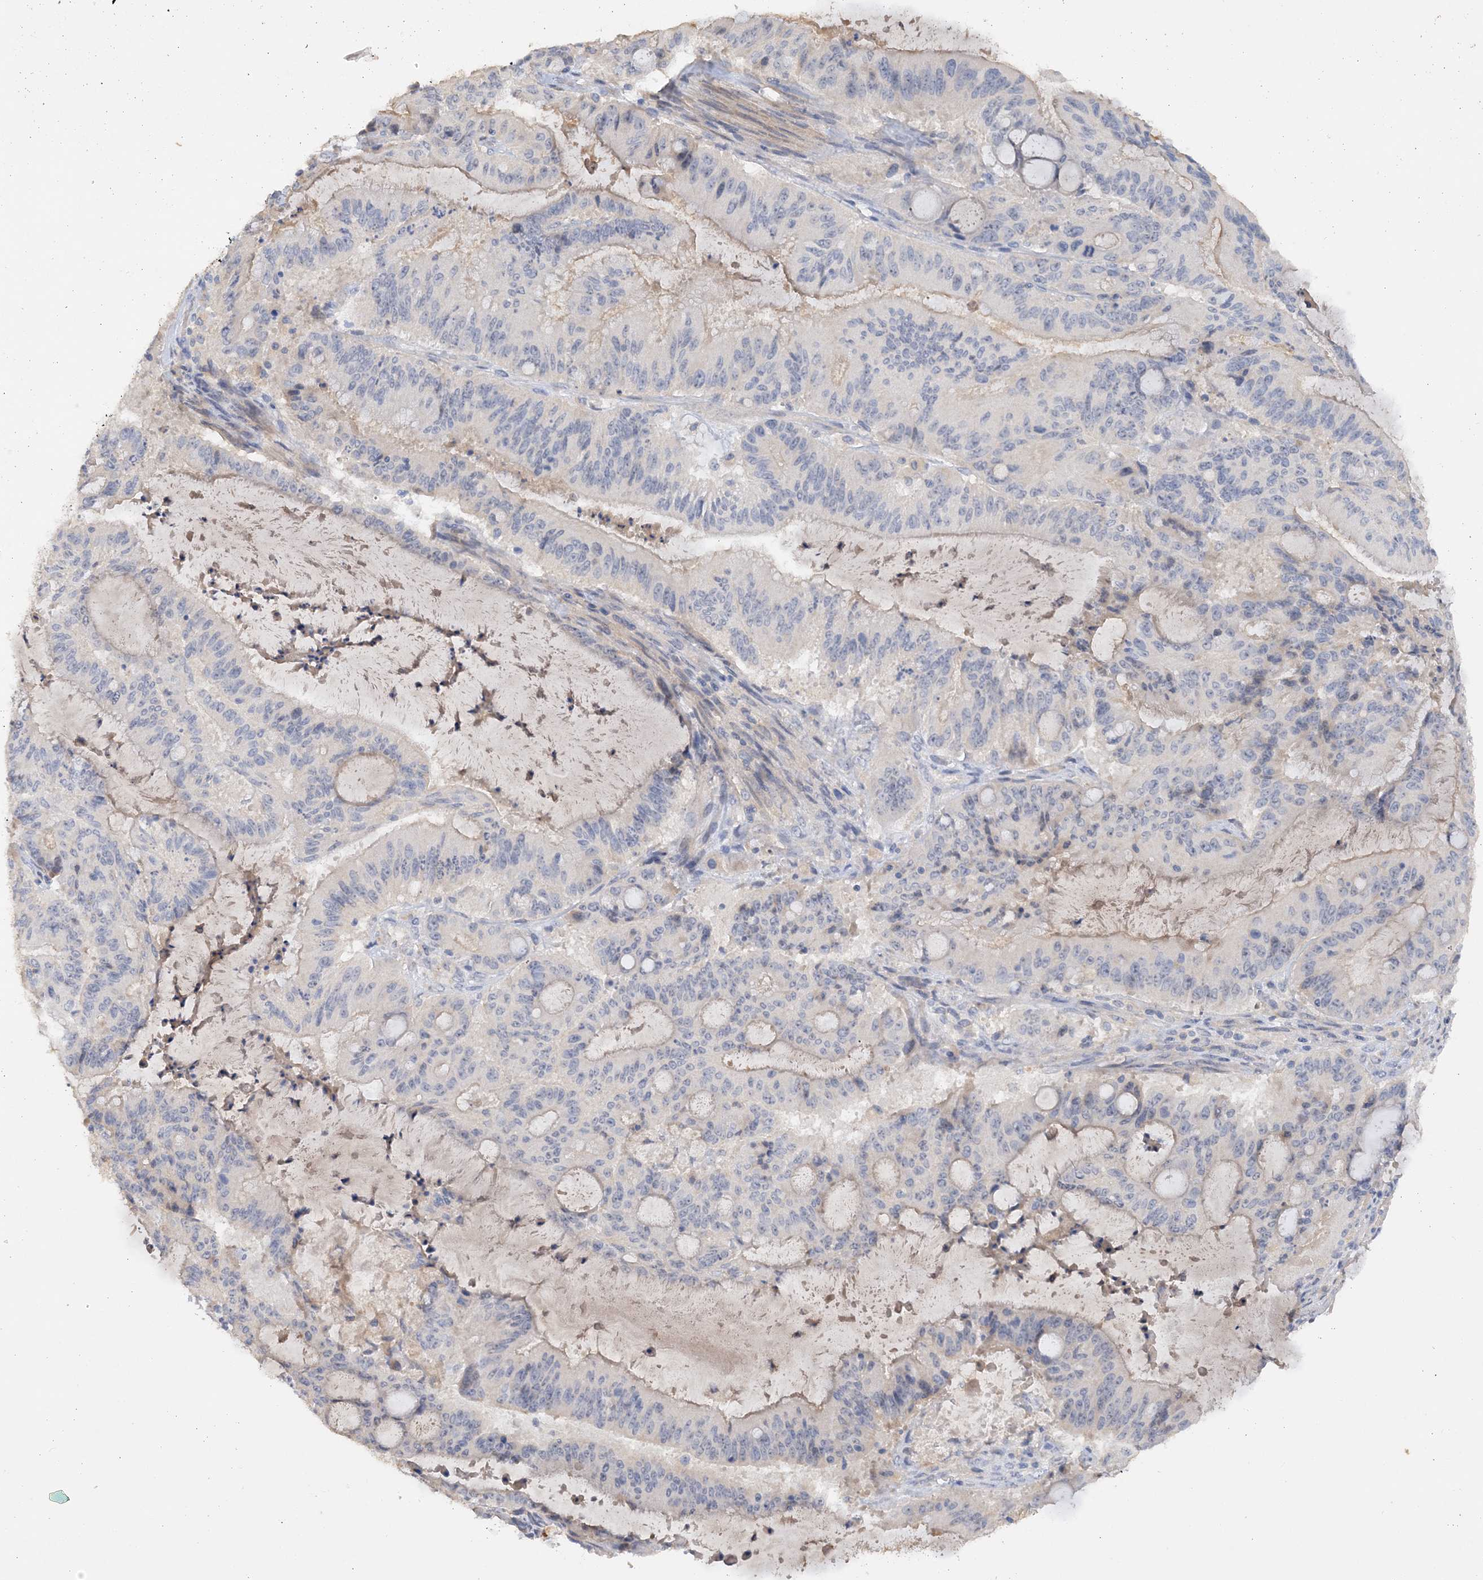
{"staining": {"intensity": "weak", "quantity": "<25%", "location": "cytoplasmic/membranous"}, "tissue": "liver cancer", "cell_type": "Tumor cells", "image_type": "cancer", "snomed": [{"axis": "morphology", "description": "Normal tissue, NOS"}, {"axis": "morphology", "description": "Cholangiocarcinoma"}, {"axis": "topography", "description": "Liver"}, {"axis": "topography", "description": "Peripheral nerve tissue"}], "caption": "DAB immunohistochemical staining of human cholangiocarcinoma (liver) reveals no significant positivity in tumor cells.", "gene": "GRINA", "patient": {"sex": "female", "age": 73}}